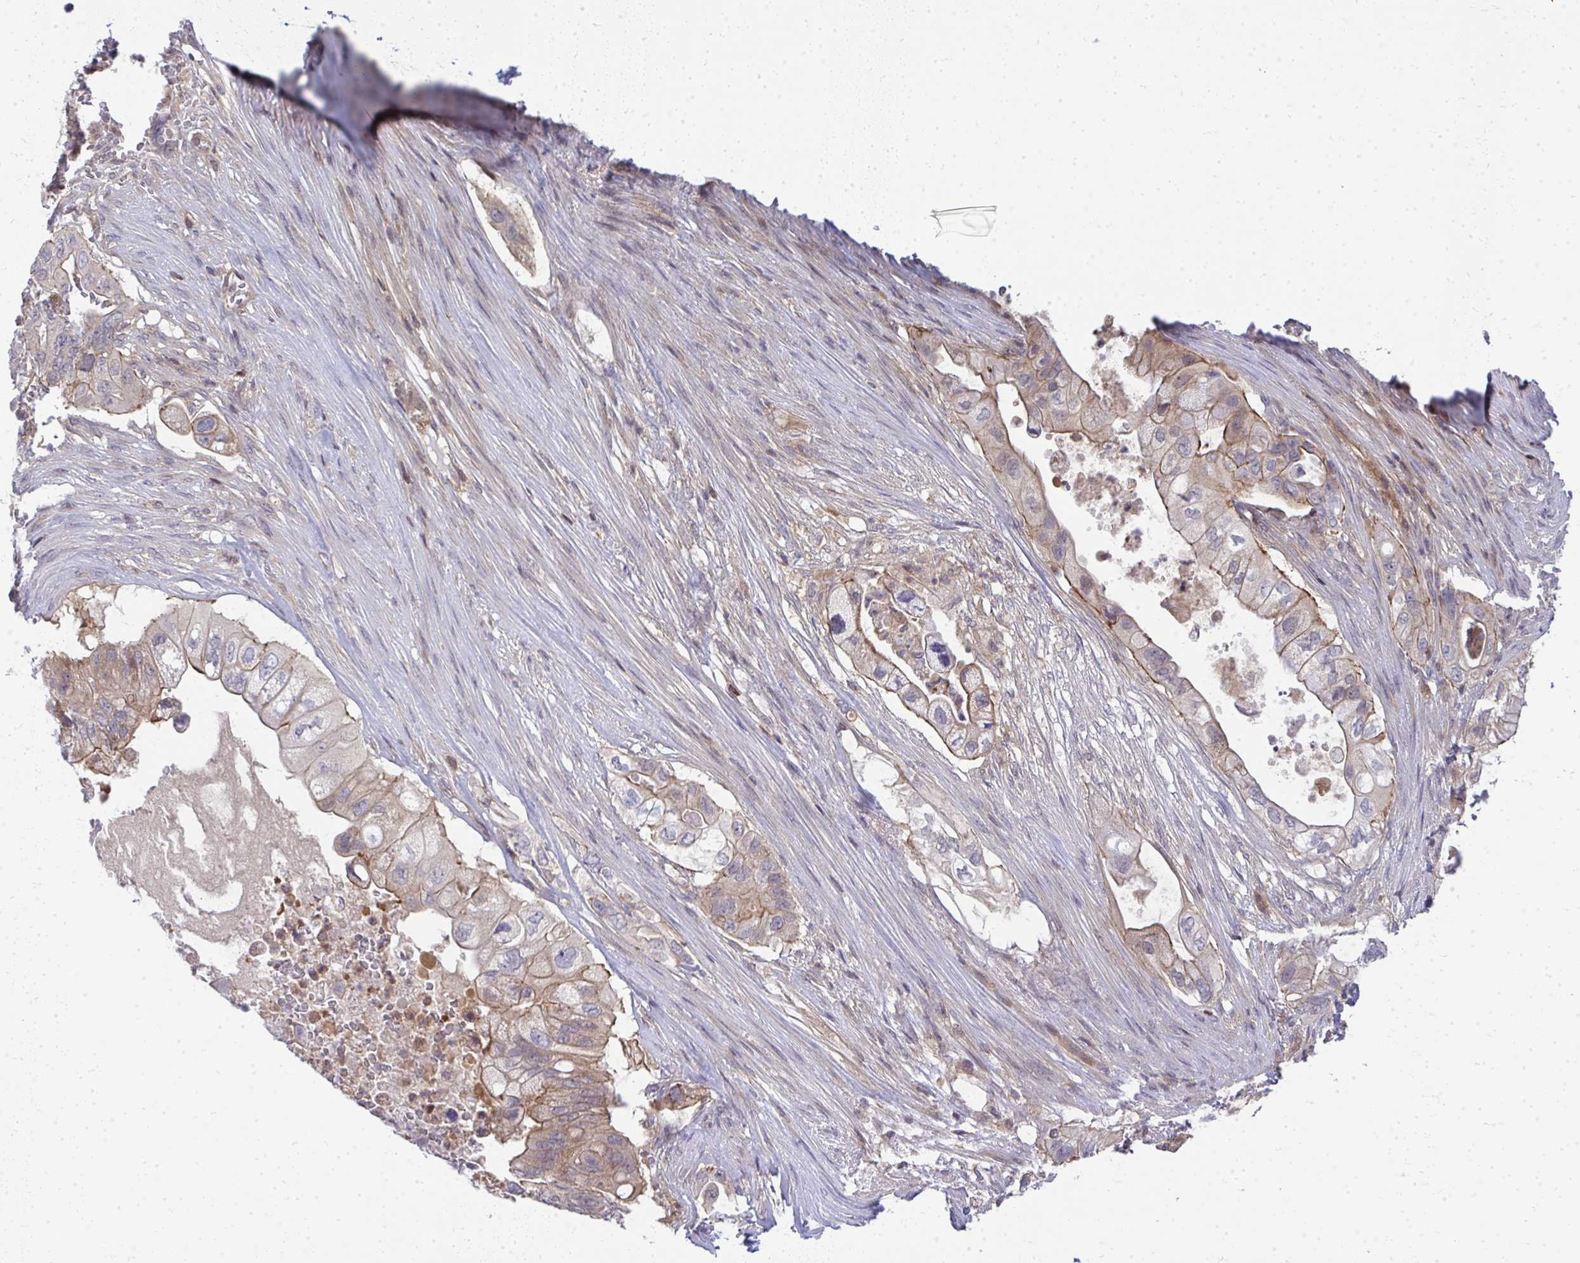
{"staining": {"intensity": "weak", "quantity": "25%-75%", "location": "cytoplasmic/membranous"}, "tissue": "pancreatic cancer", "cell_type": "Tumor cells", "image_type": "cancer", "snomed": [{"axis": "morphology", "description": "Adenocarcinoma, NOS"}, {"axis": "topography", "description": "Pancreas"}], "caption": "IHC (DAB) staining of pancreatic adenocarcinoma reveals weak cytoplasmic/membranous protein positivity in approximately 25%-75% of tumor cells.", "gene": "HDHD2", "patient": {"sex": "female", "age": 72}}